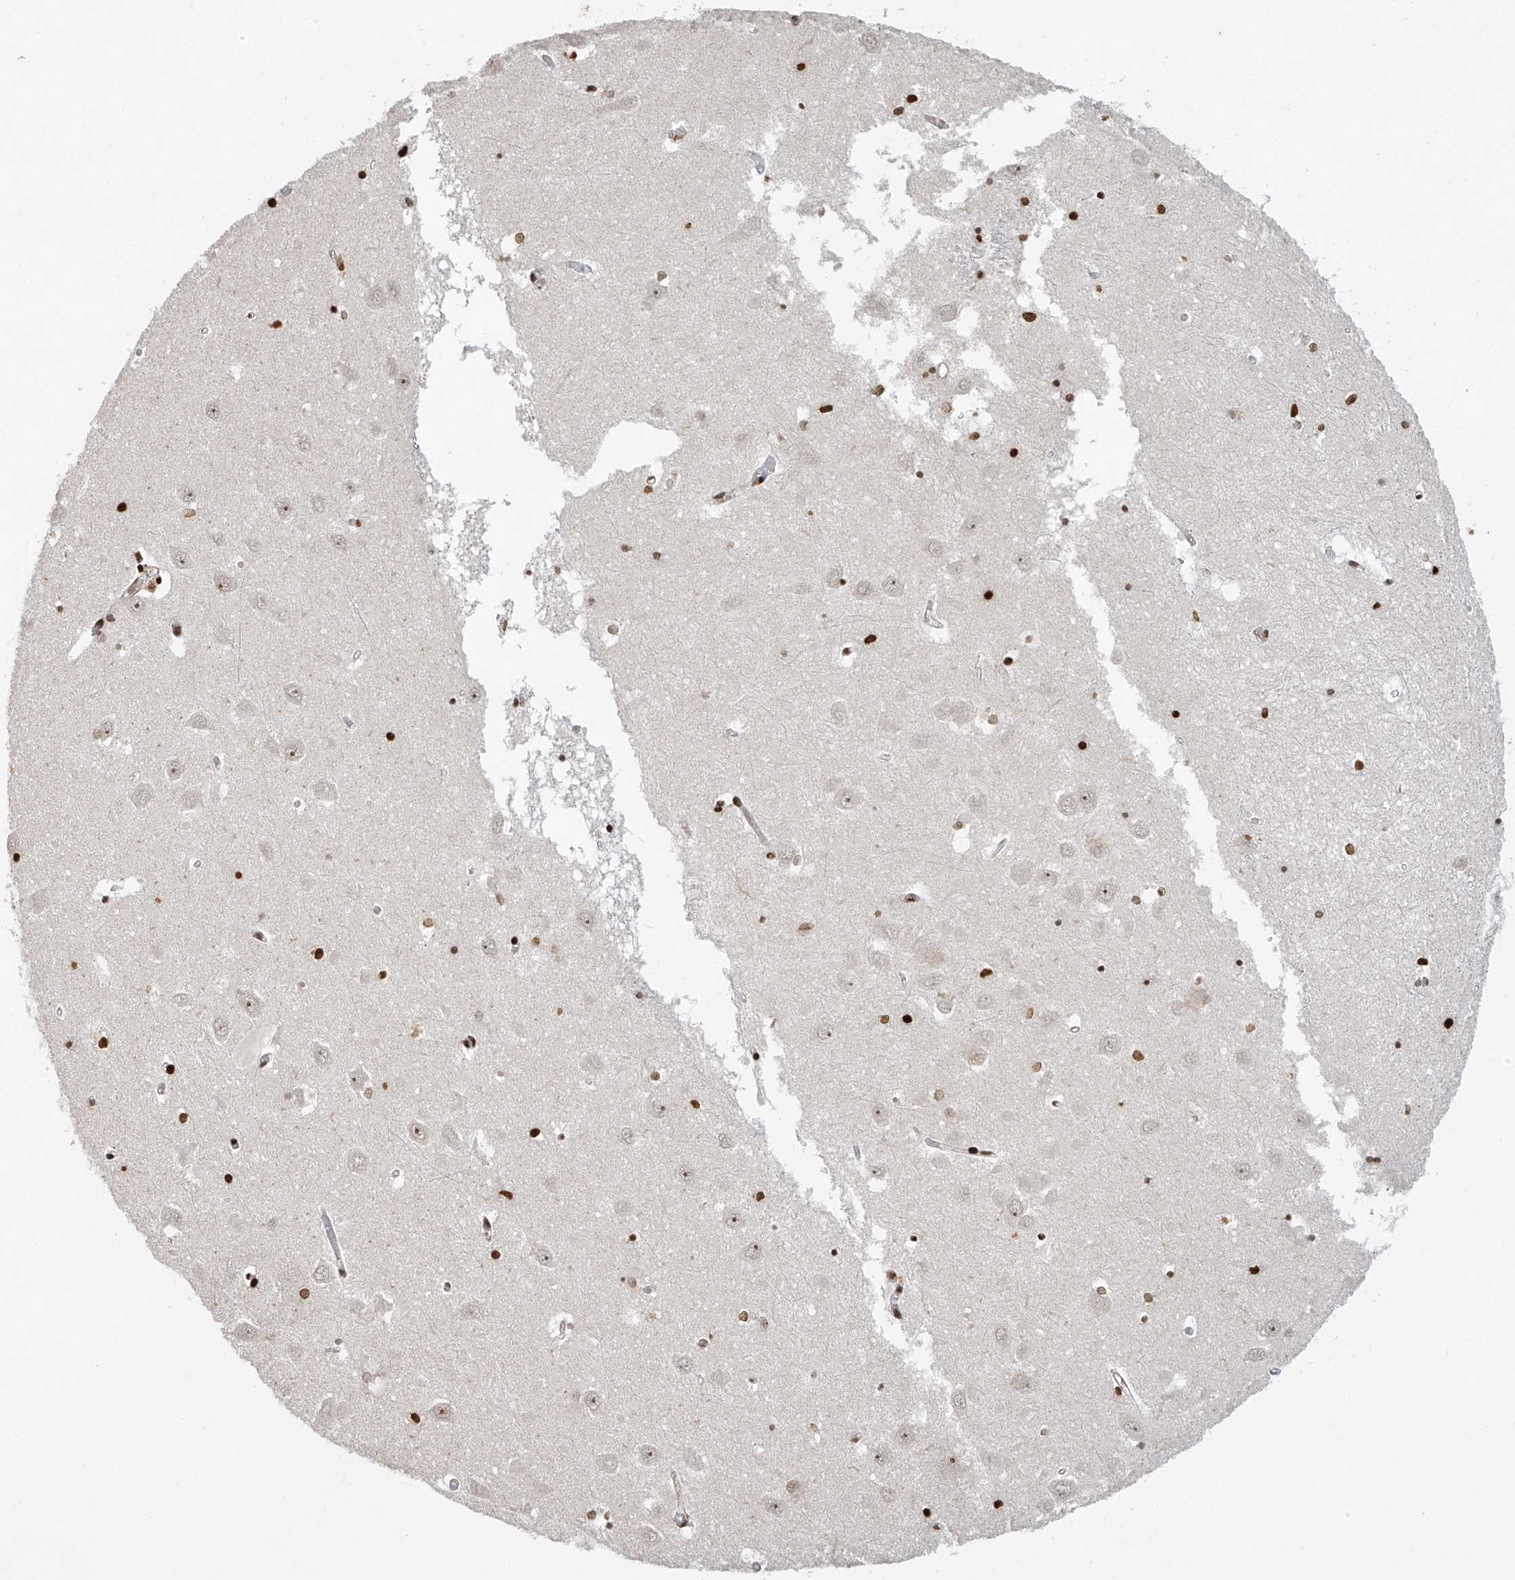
{"staining": {"intensity": "strong", "quantity": ">75%", "location": "nuclear"}, "tissue": "hippocampus", "cell_type": "Glial cells", "image_type": "normal", "snomed": [{"axis": "morphology", "description": "Normal tissue, NOS"}, {"axis": "topography", "description": "Hippocampus"}], "caption": "Protein expression analysis of unremarkable hippocampus exhibits strong nuclear staining in about >75% of glial cells.", "gene": "ATRIP", "patient": {"sex": "male", "age": 70}}